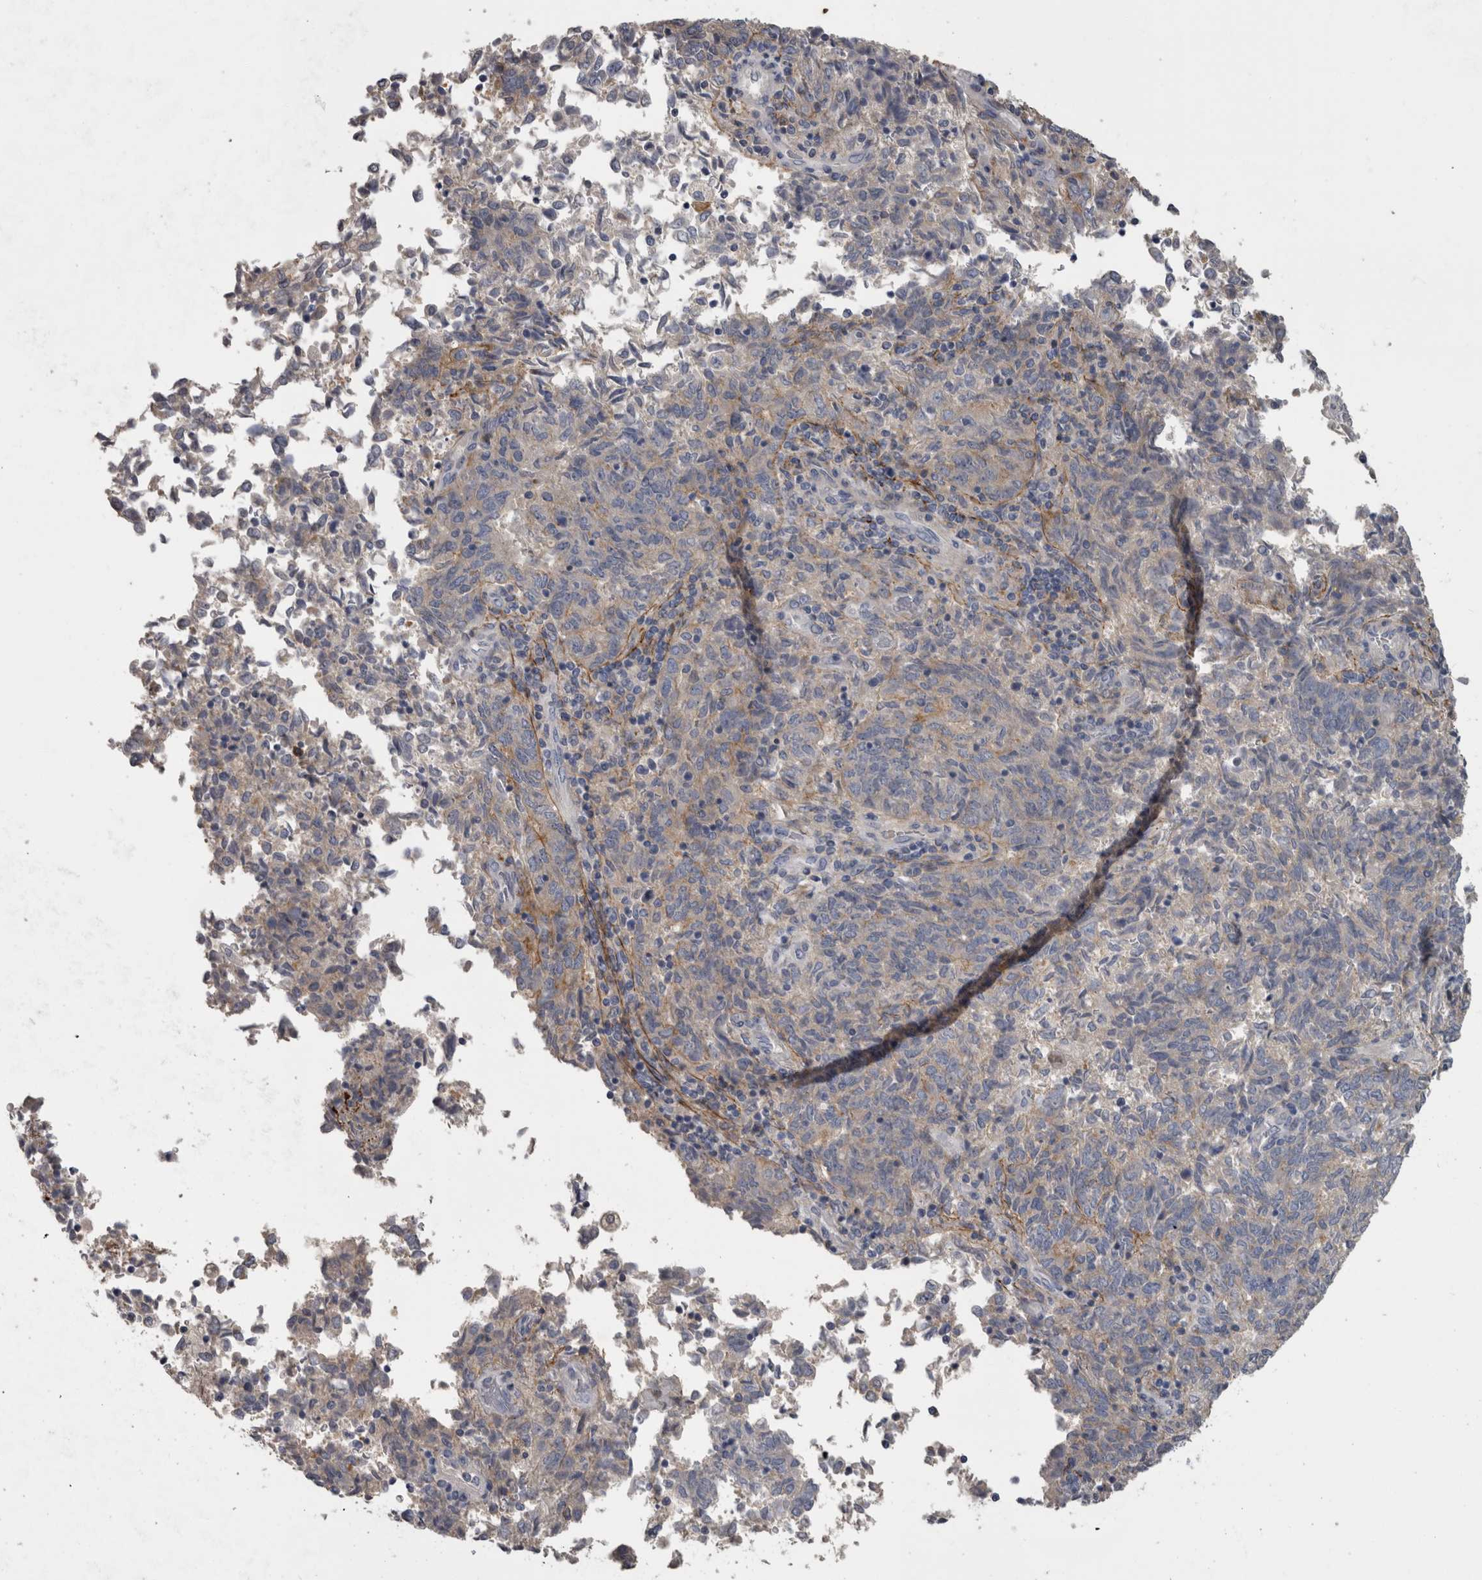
{"staining": {"intensity": "weak", "quantity": "<25%", "location": "cytoplasmic/membranous"}, "tissue": "endometrial cancer", "cell_type": "Tumor cells", "image_type": "cancer", "snomed": [{"axis": "morphology", "description": "Adenocarcinoma, NOS"}, {"axis": "topography", "description": "Endometrium"}], "caption": "Tumor cells are negative for protein expression in human endometrial adenocarcinoma.", "gene": "EFEMP2", "patient": {"sex": "female", "age": 80}}